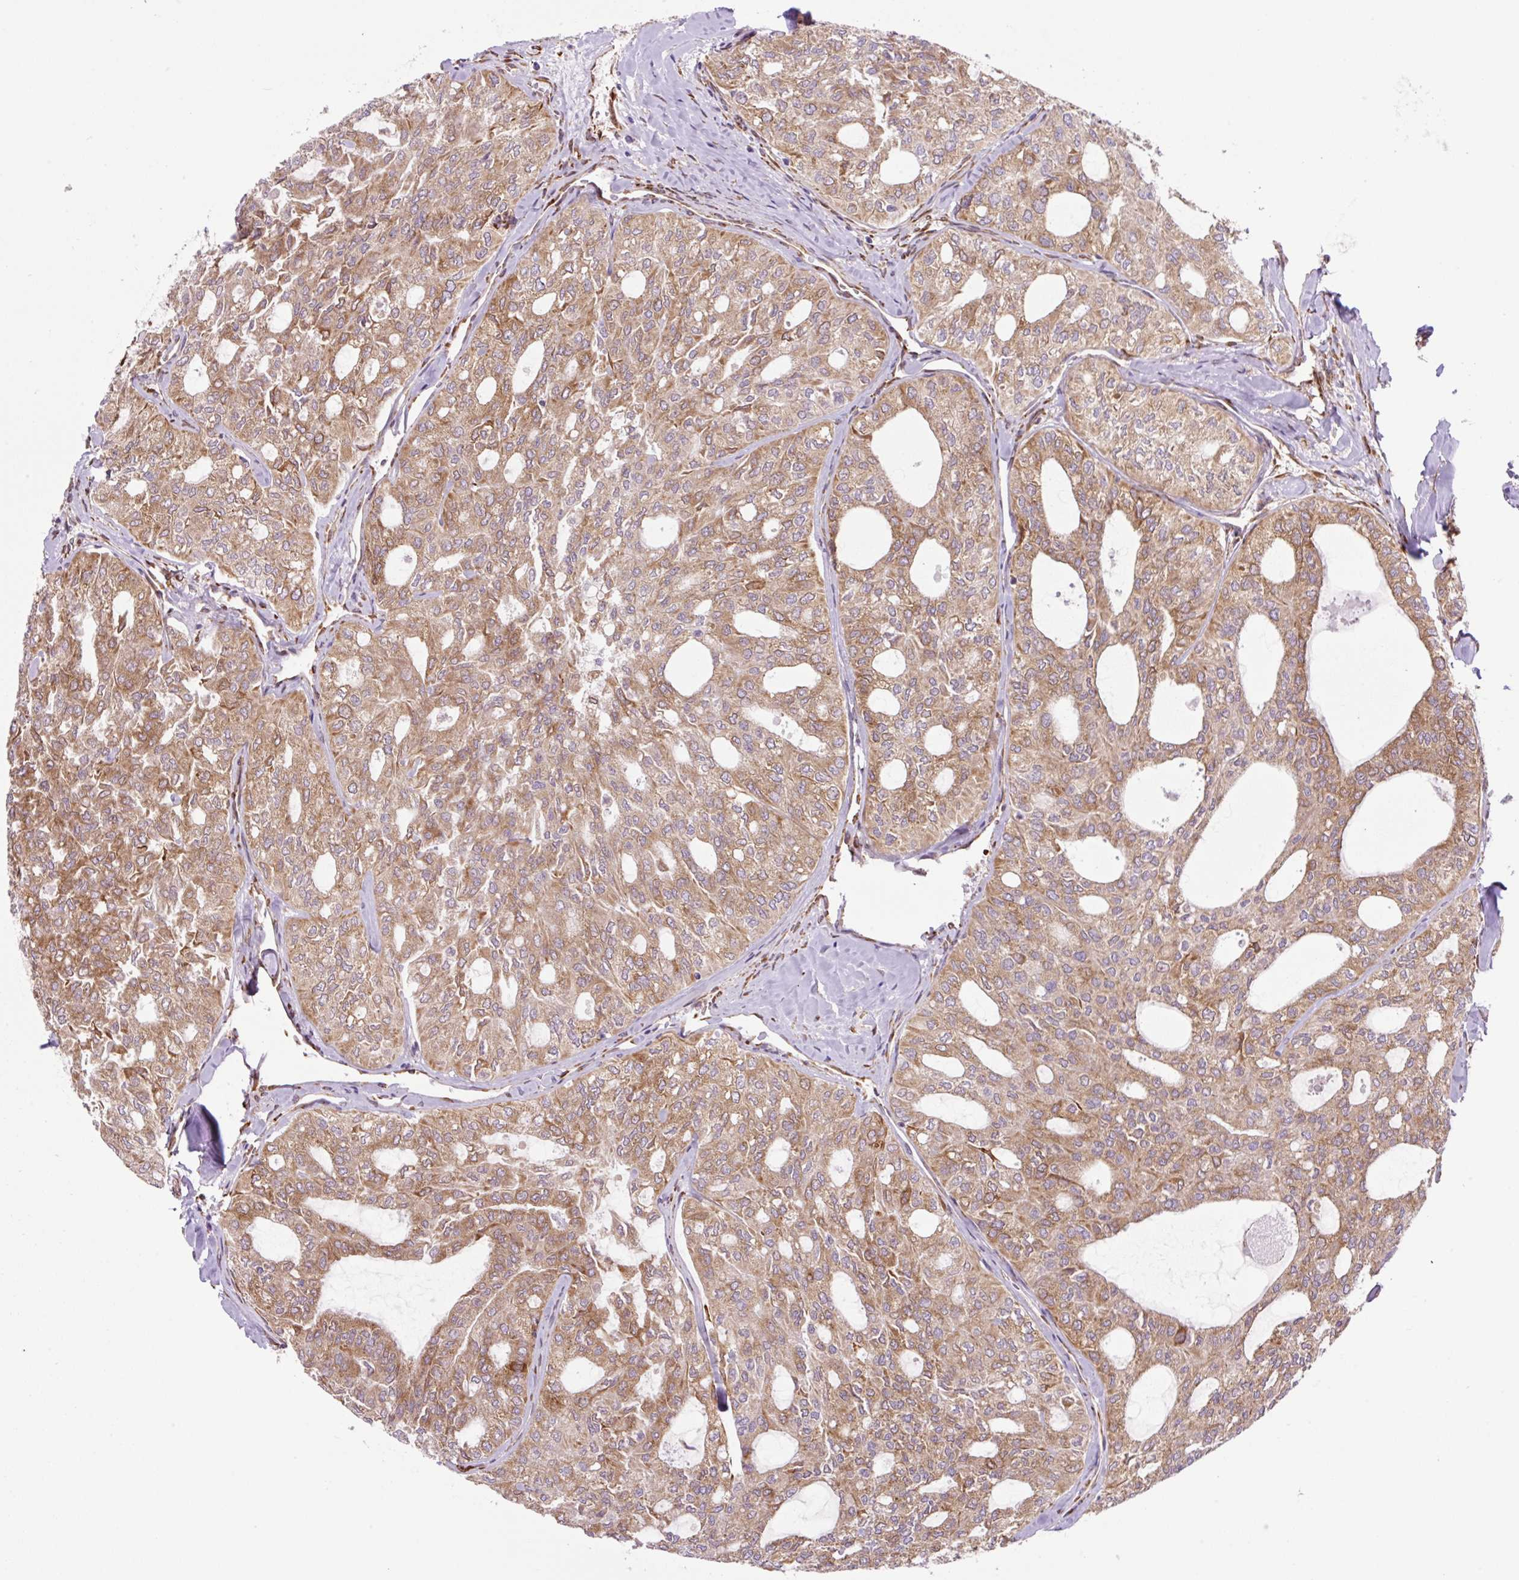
{"staining": {"intensity": "moderate", "quantity": ">75%", "location": "cytoplasmic/membranous"}, "tissue": "thyroid cancer", "cell_type": "Tumor cells", "image_type": "cancer", "snomed": [{"axis": "morphology", "description": "Follicular adenoma carcinoma, NOS"}, {"axis": "topography", "description": "Thyroid gland"}], "caption": "Immunohistochemical staining of human thyroid cancer reveals moderate cytoplasmic/membranous protein expression in about >75% of tumor cells.", "gene": "RAB30", "patient": {"sex": "male", "age": 75}}